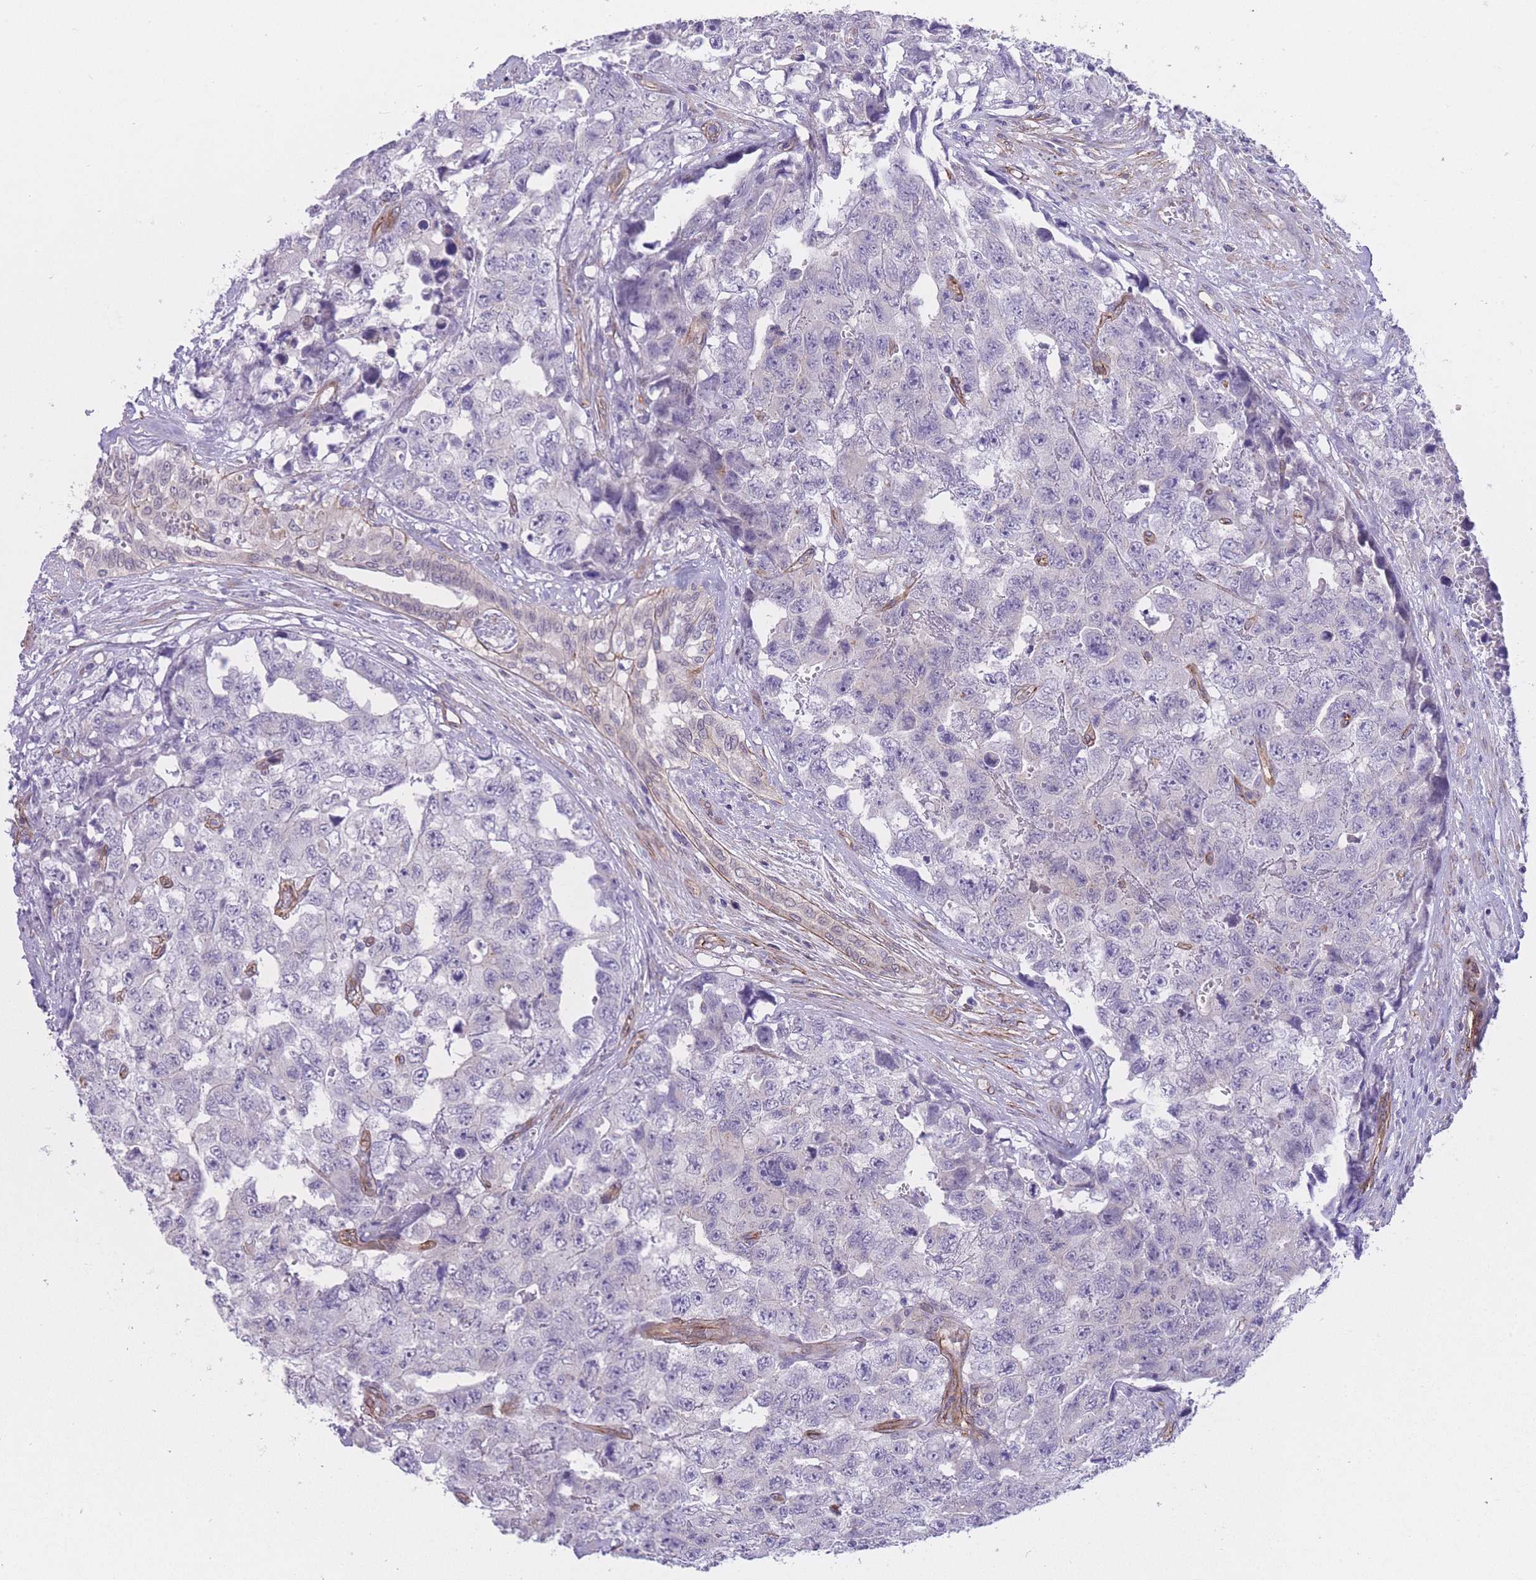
{"staining": {"intensity": "negative", "quantity": "none", "location": "none"}, "tissue": "testis cancer", "cell_type": "Tumor cells", "image_type": "cancer", "snomed": [{"axis": "morphology", "description": "Carcinoma, Embryonal, NOS"}, {"axis": "topography", "description": "Testis"}], "caption": "The micrograph demonstrates no staining of tumor cells in testis cancer (embryonal carcinoma). Nuclei are stained in blue.", "gene": "QTRT1", "patient": {"sex": "male", "age": 31}}